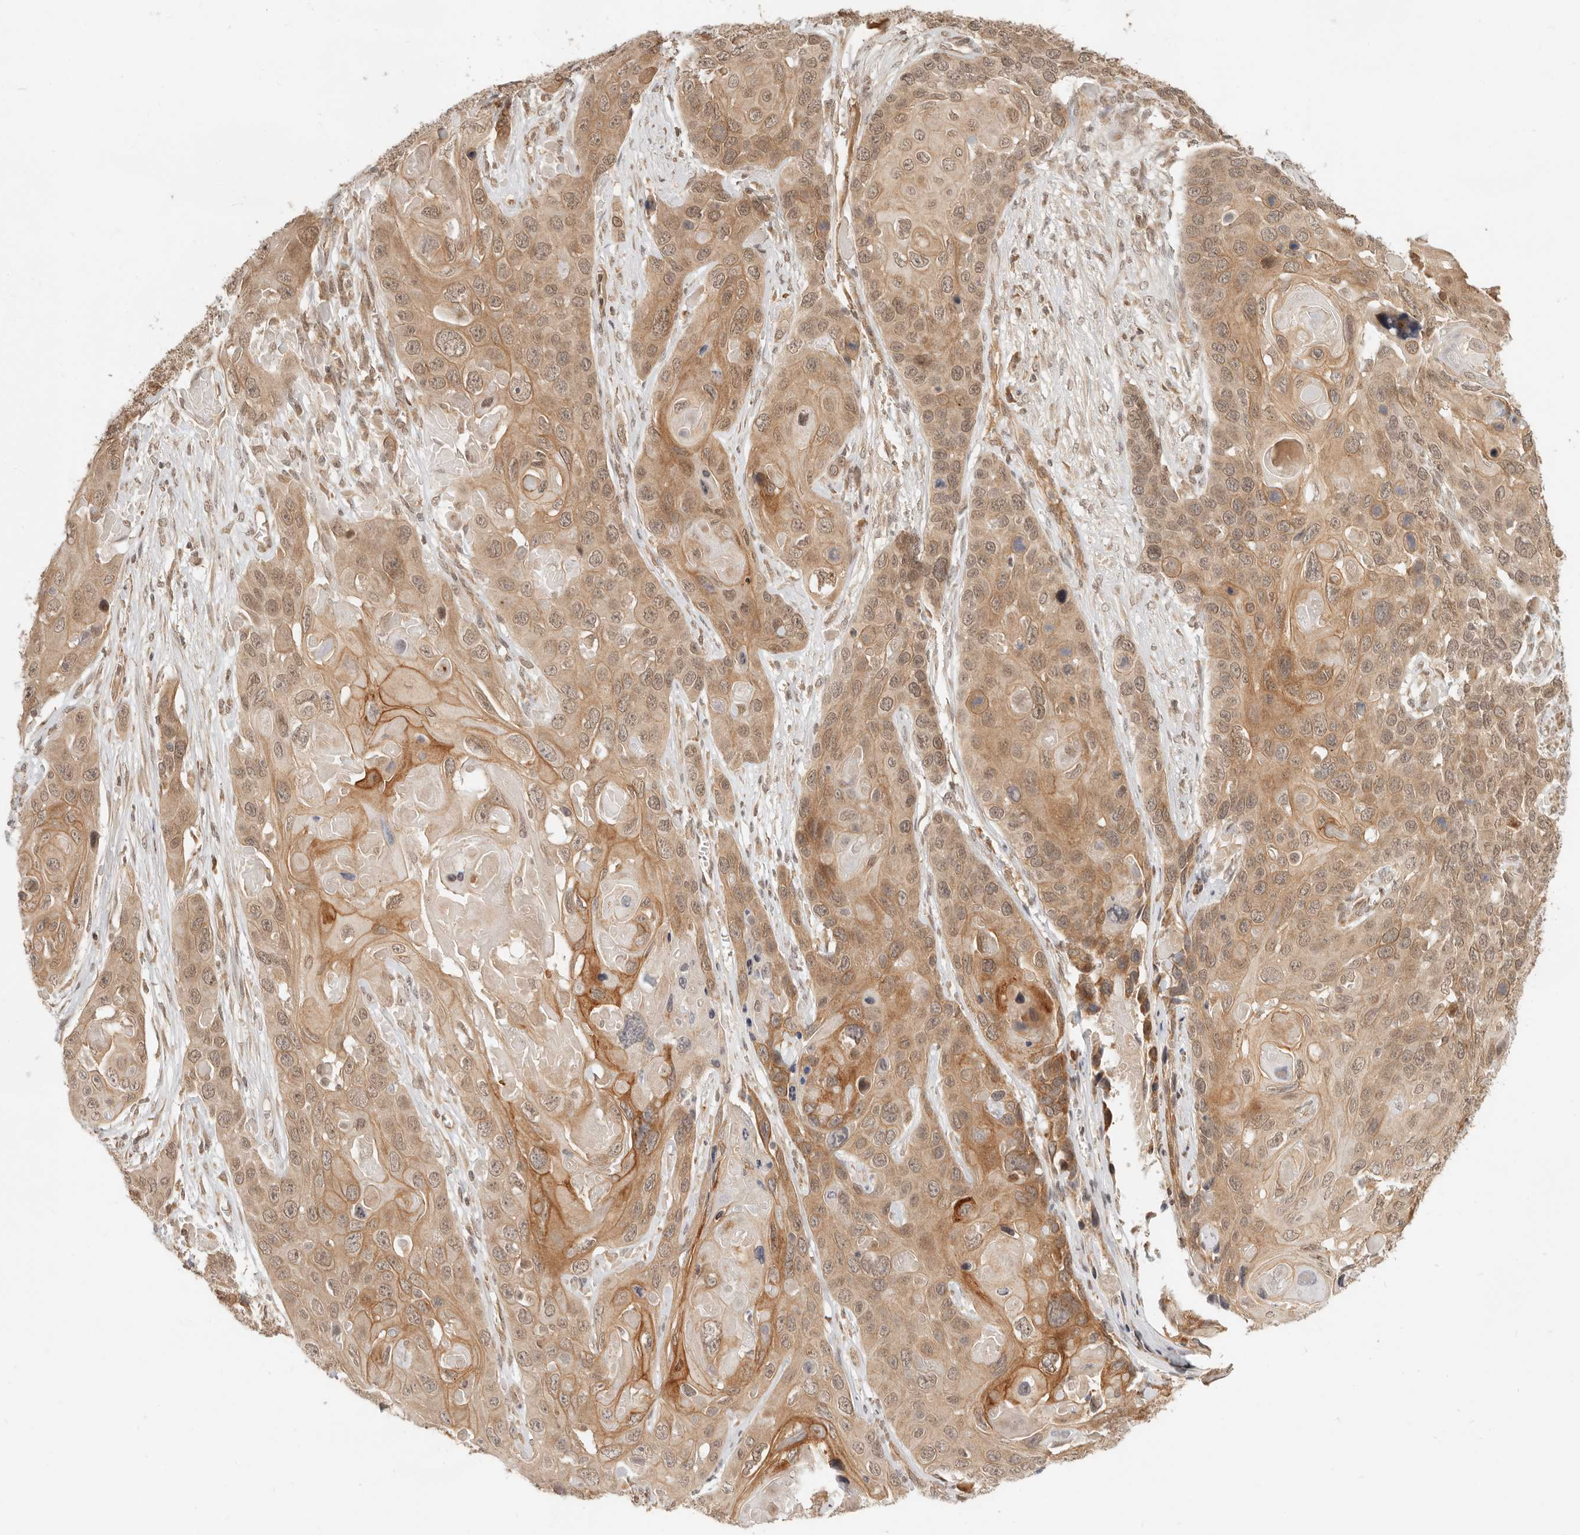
{"staining": {"intensity": "moderate", "quantity": ">75%", "location": "cytoplasmic/membranous,nuclear"}, "tissue": "skin cancer", "cell_type": "Tumor cells", "image_type": "cancer", "snomed": [{"axis": "morphology", "description": "Squamous cell carcinoma, NOS"}, {"axis": "topography", "description": "Skin"}], "caption": "IHC photomicrograph of neoplastic tissue: skin squamous cell carcinoma stained using IHC demonstrates medium levels of moderate protein expression localized specifically in the cytoplasmic/membranous and nuclear of tumor cells, appearing as a cytoplasmic/membranous and nuclear brown color.", "gene": "BAALC", "patient": {"sex": "male", "age": 55}}